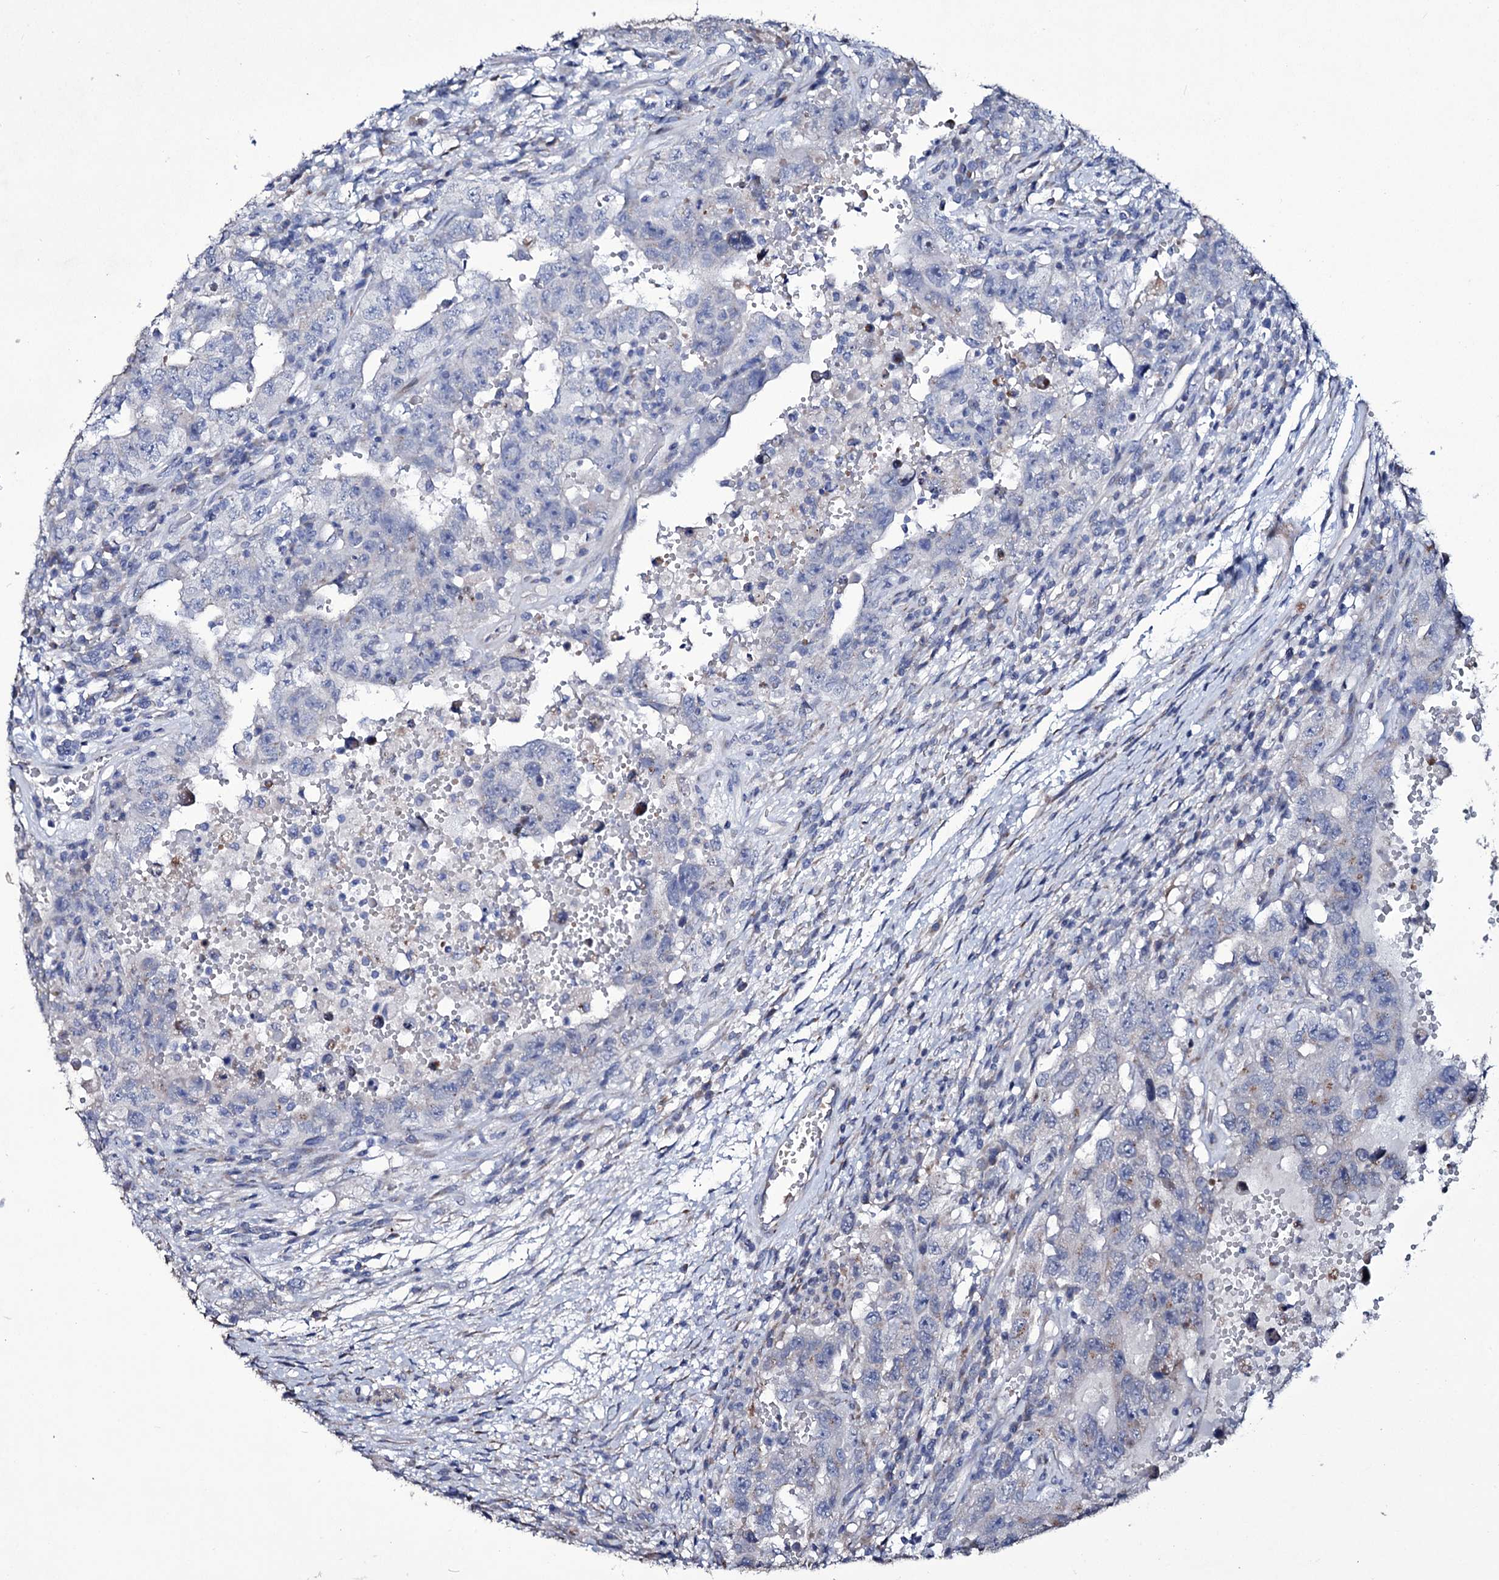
{"staining": {"intensity": "negative", "quantity": "none", "location": "none"}, "tissue": "testis cancer", "cell_type": "Tumor cells", "image_type": "cancer", "snomed": [{"axis": "morphology", "description": "Carcinoma, Embryonal, NOS"}, {"axis": "topography", "description": "Testis"}], "caption": "Immunohistochemistry (IHC) micrograph of neoplastic tissue: human testis embryonal carcinoma stained with DAB displays no significant protein expression in tumor cells.", "gene": "TUBGCP5", "patient": {"sex": "male", "age": 26}}